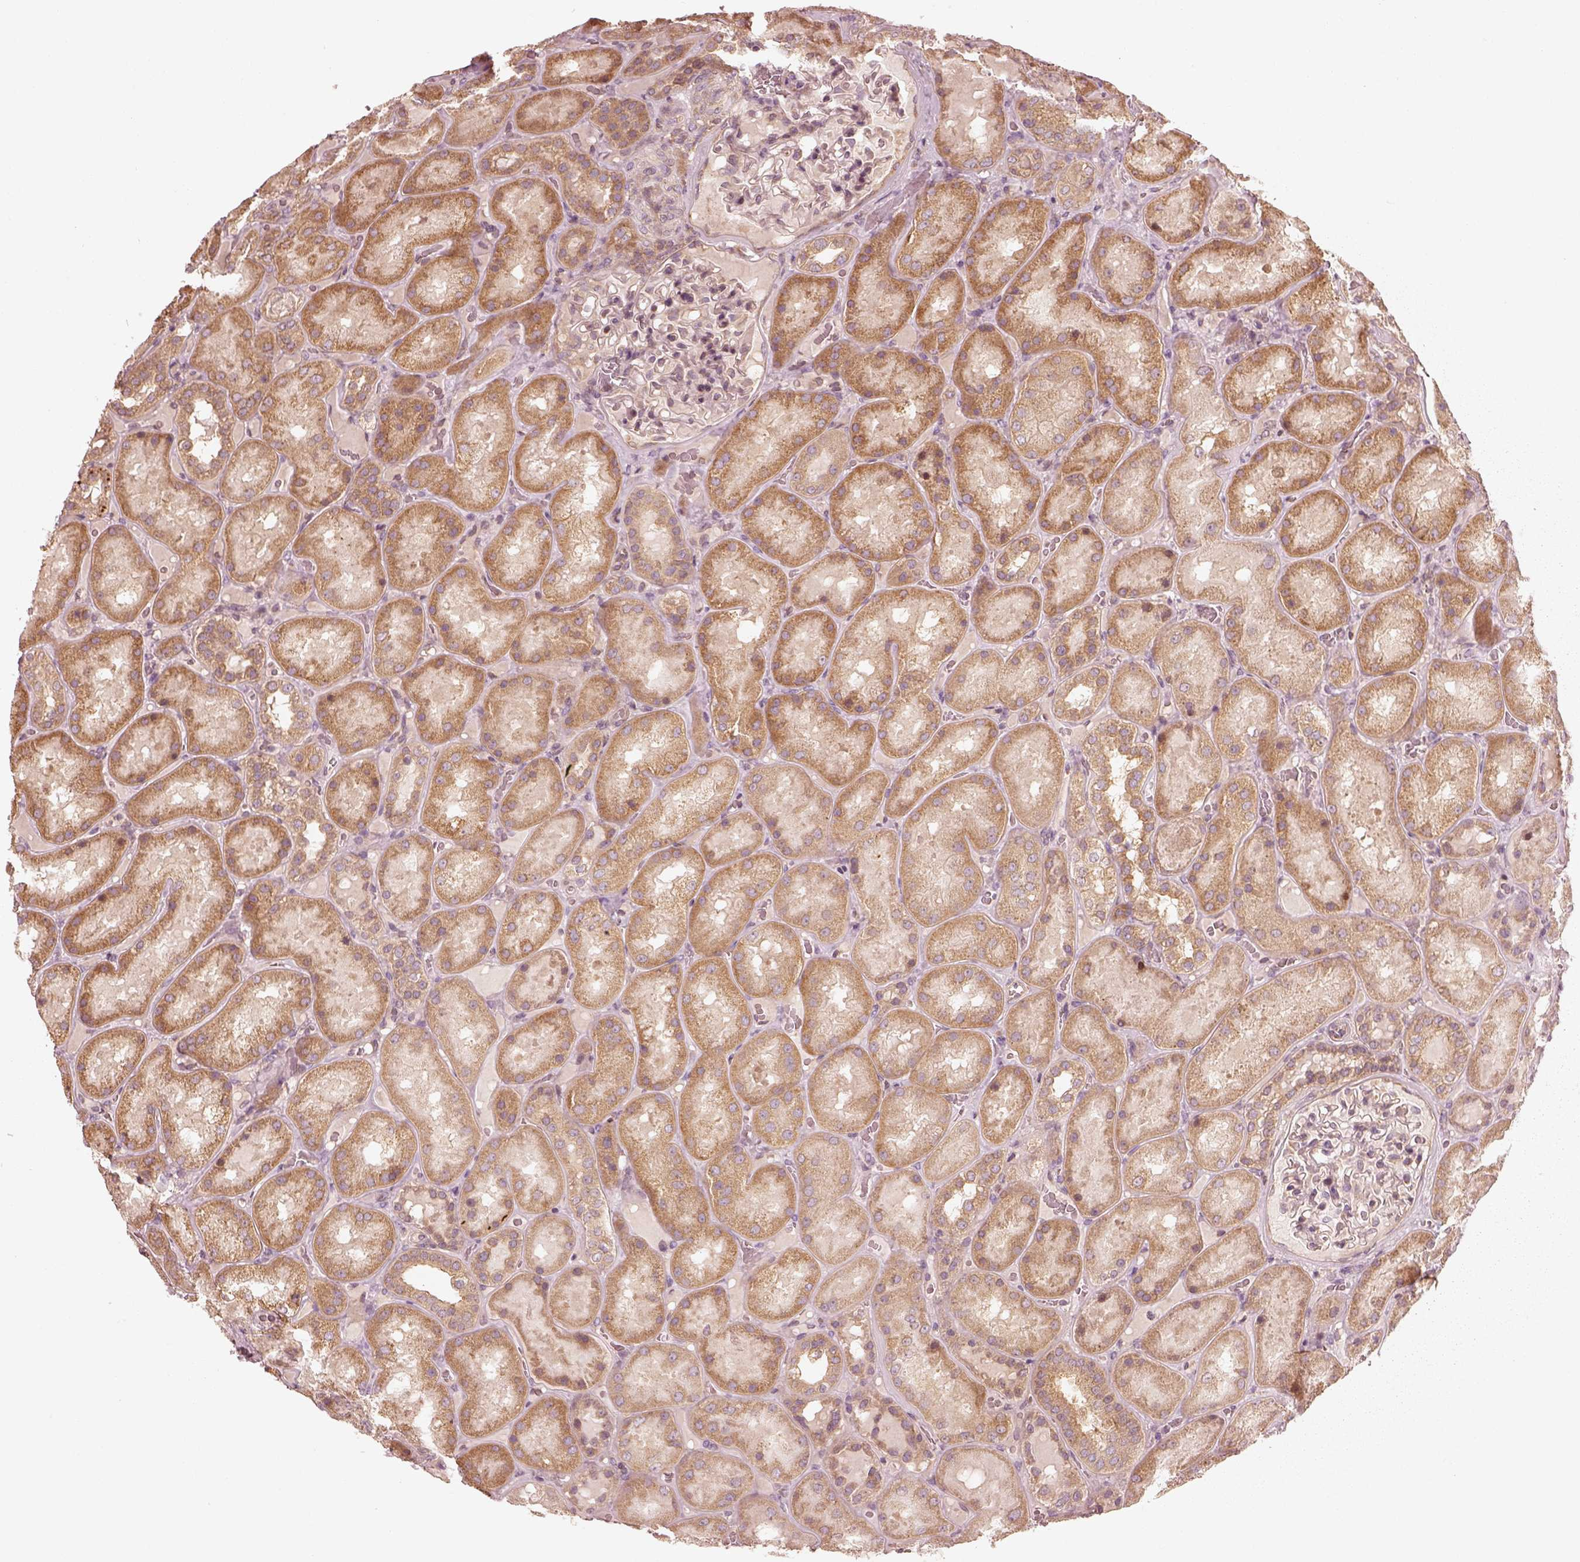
{"staining": {"intensity": "weak", "quantity": ">75%", "location": "cytoplasmic/membranous"}, "tissue": "kidney", "cell_type": "Cells in glomeruli", "image_type": "normal", "snomed": [{"axis": "morphology", "description": "Normal tissue, NOS"}, {"axis": "topography", "description": "Kidney"}], "caption": "Cells in glomeruli exhibit low levels of weak cytoplasmic/membranous staining in approximately >75% of cells in normal kidney.", "gene": "CNOT2", "patient": {"sex": "male", "age": 73}}